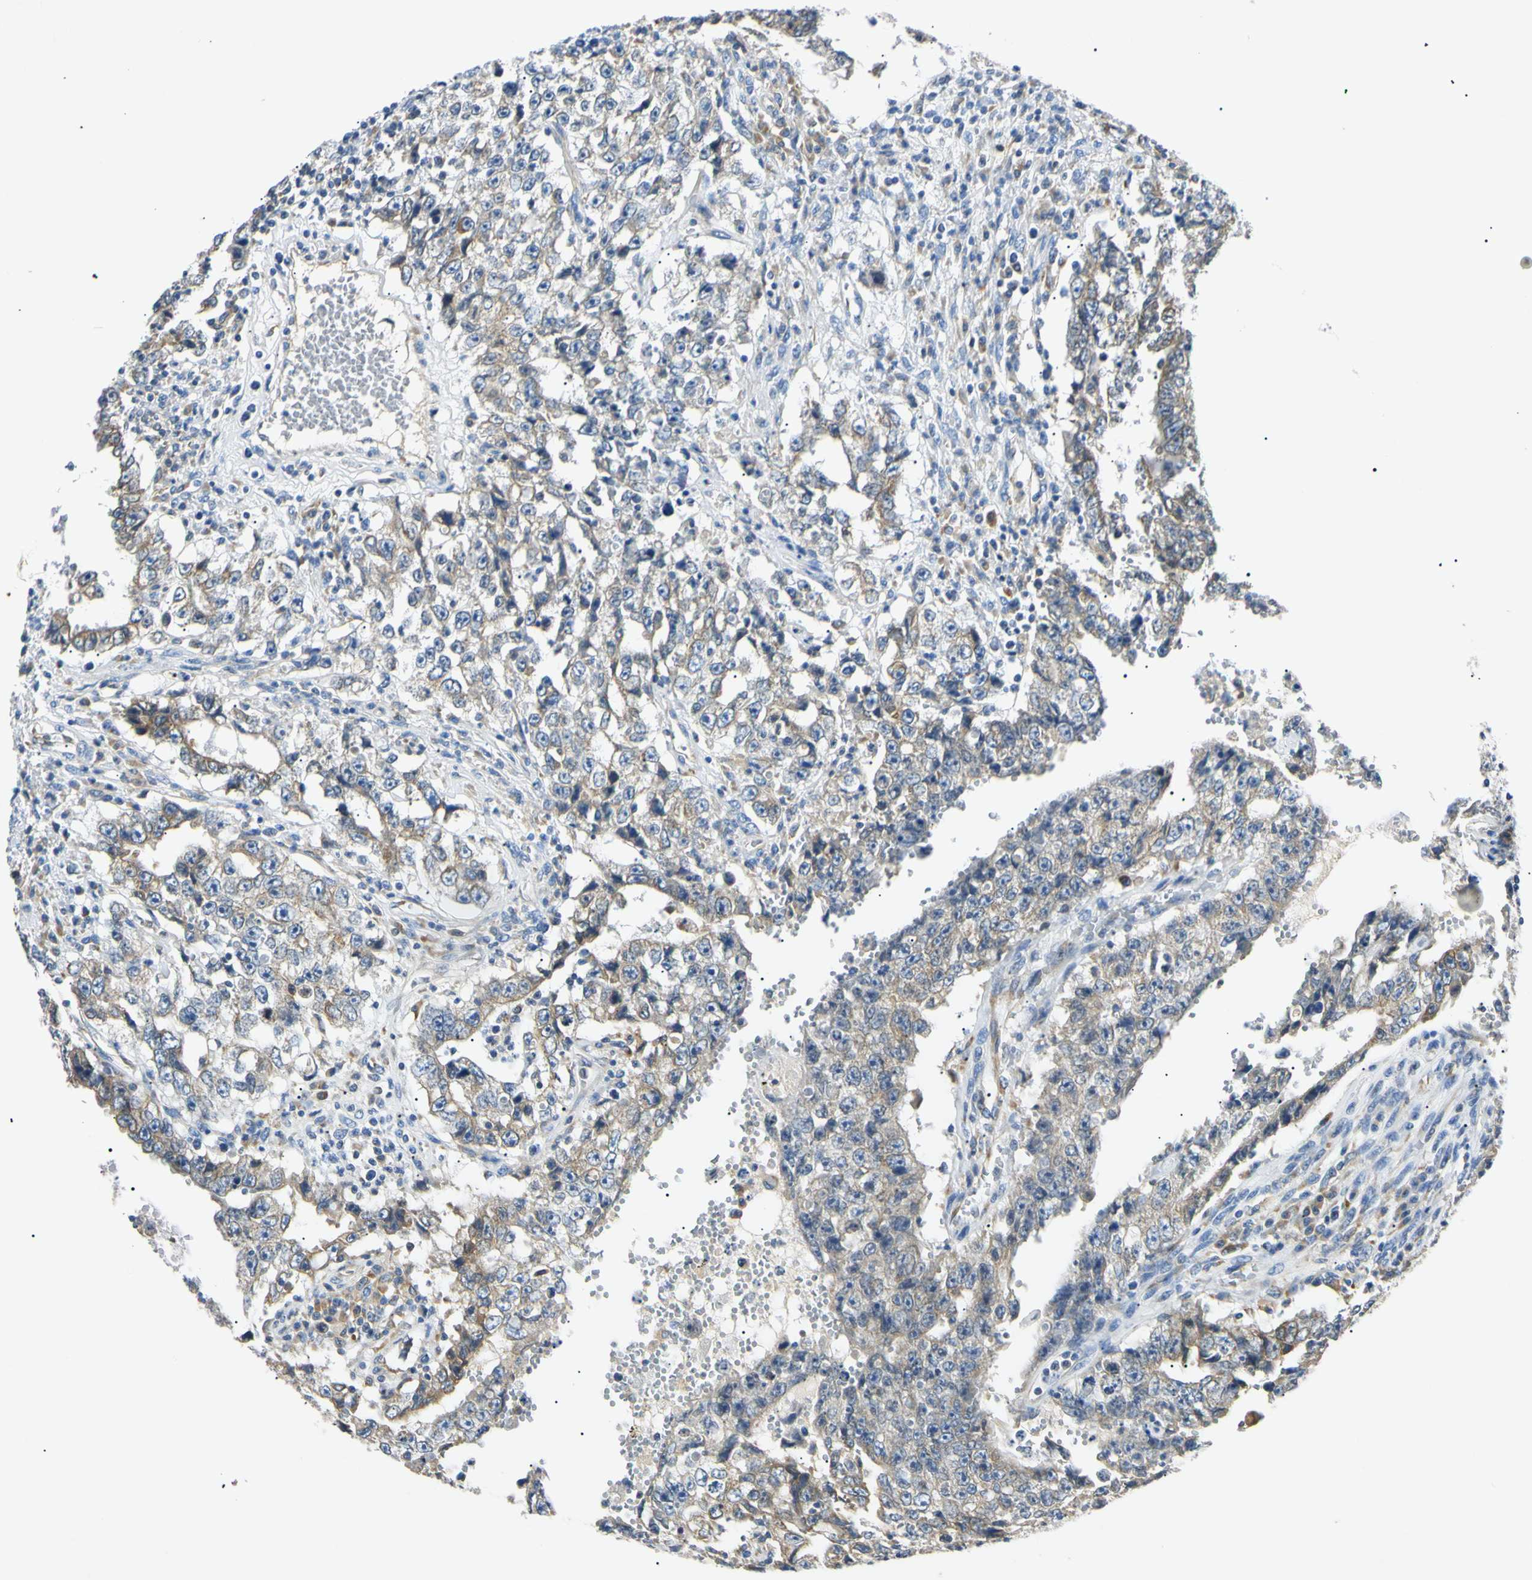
{"staining": {"intensity": "moderate", "quantity": "<25%", "location": "cytoplasmic/membranous"}, "tissue": "testis cancer", "cell_type": "Tumor cells", "image_type": "cancer", "snomed": [{"axis": "morphology", "description": "Carcinoma, Embryonal, NOS"}, {"axis": "topography", "description": "Testis"}], "caption": "The photomicrograph displays staining of embryonal carcinoma (testis), revealing moderate cytoplasmic/membranous protein positivity (brown color) within tumor cells. (IHC, brightfield microscopy, high magnification).", "gene": "DNAJB12", "patient": {"sex": "male", "age": 26}}